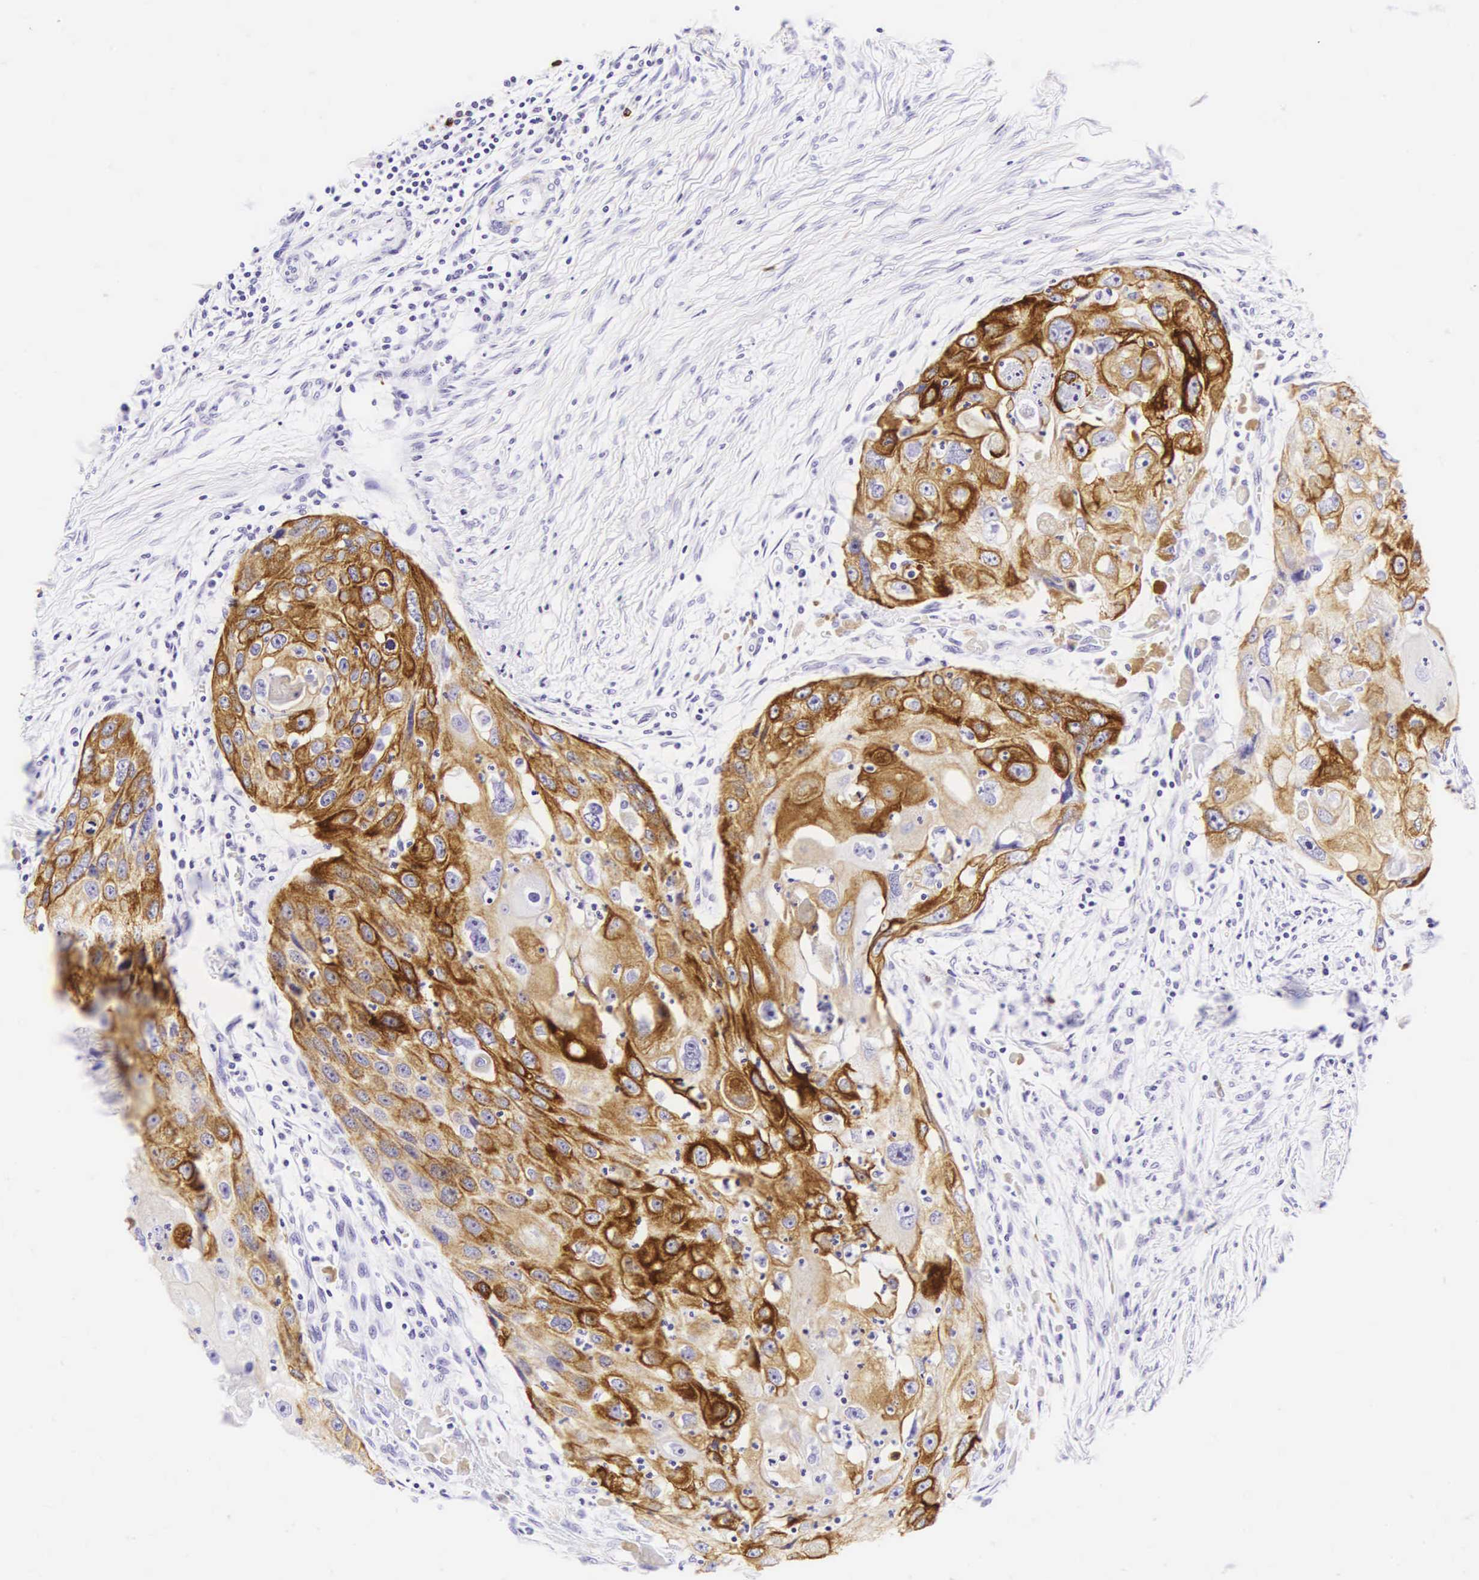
{"staining": {"intensity": "moderate", "quantity": ">75%", "location": "cytoplasmic/membranous"}, "tissue": "head and neck cancer", "cell_type": "Tumor cells", "image_type": "cancer", "snomed": [{"axis": "morphology", "description": "Squamous cell carcinoma, NOS"}, {"axis": "topography", "description": "Head-Neck"}], "caption": "Moderate cytoplasmic/membranous staining is appreciated in about >75% of tumor cells in head and neck squamous cell carcinoma.", "gene": "KRT18", "patient": {"sex": "male", "age": 64}}